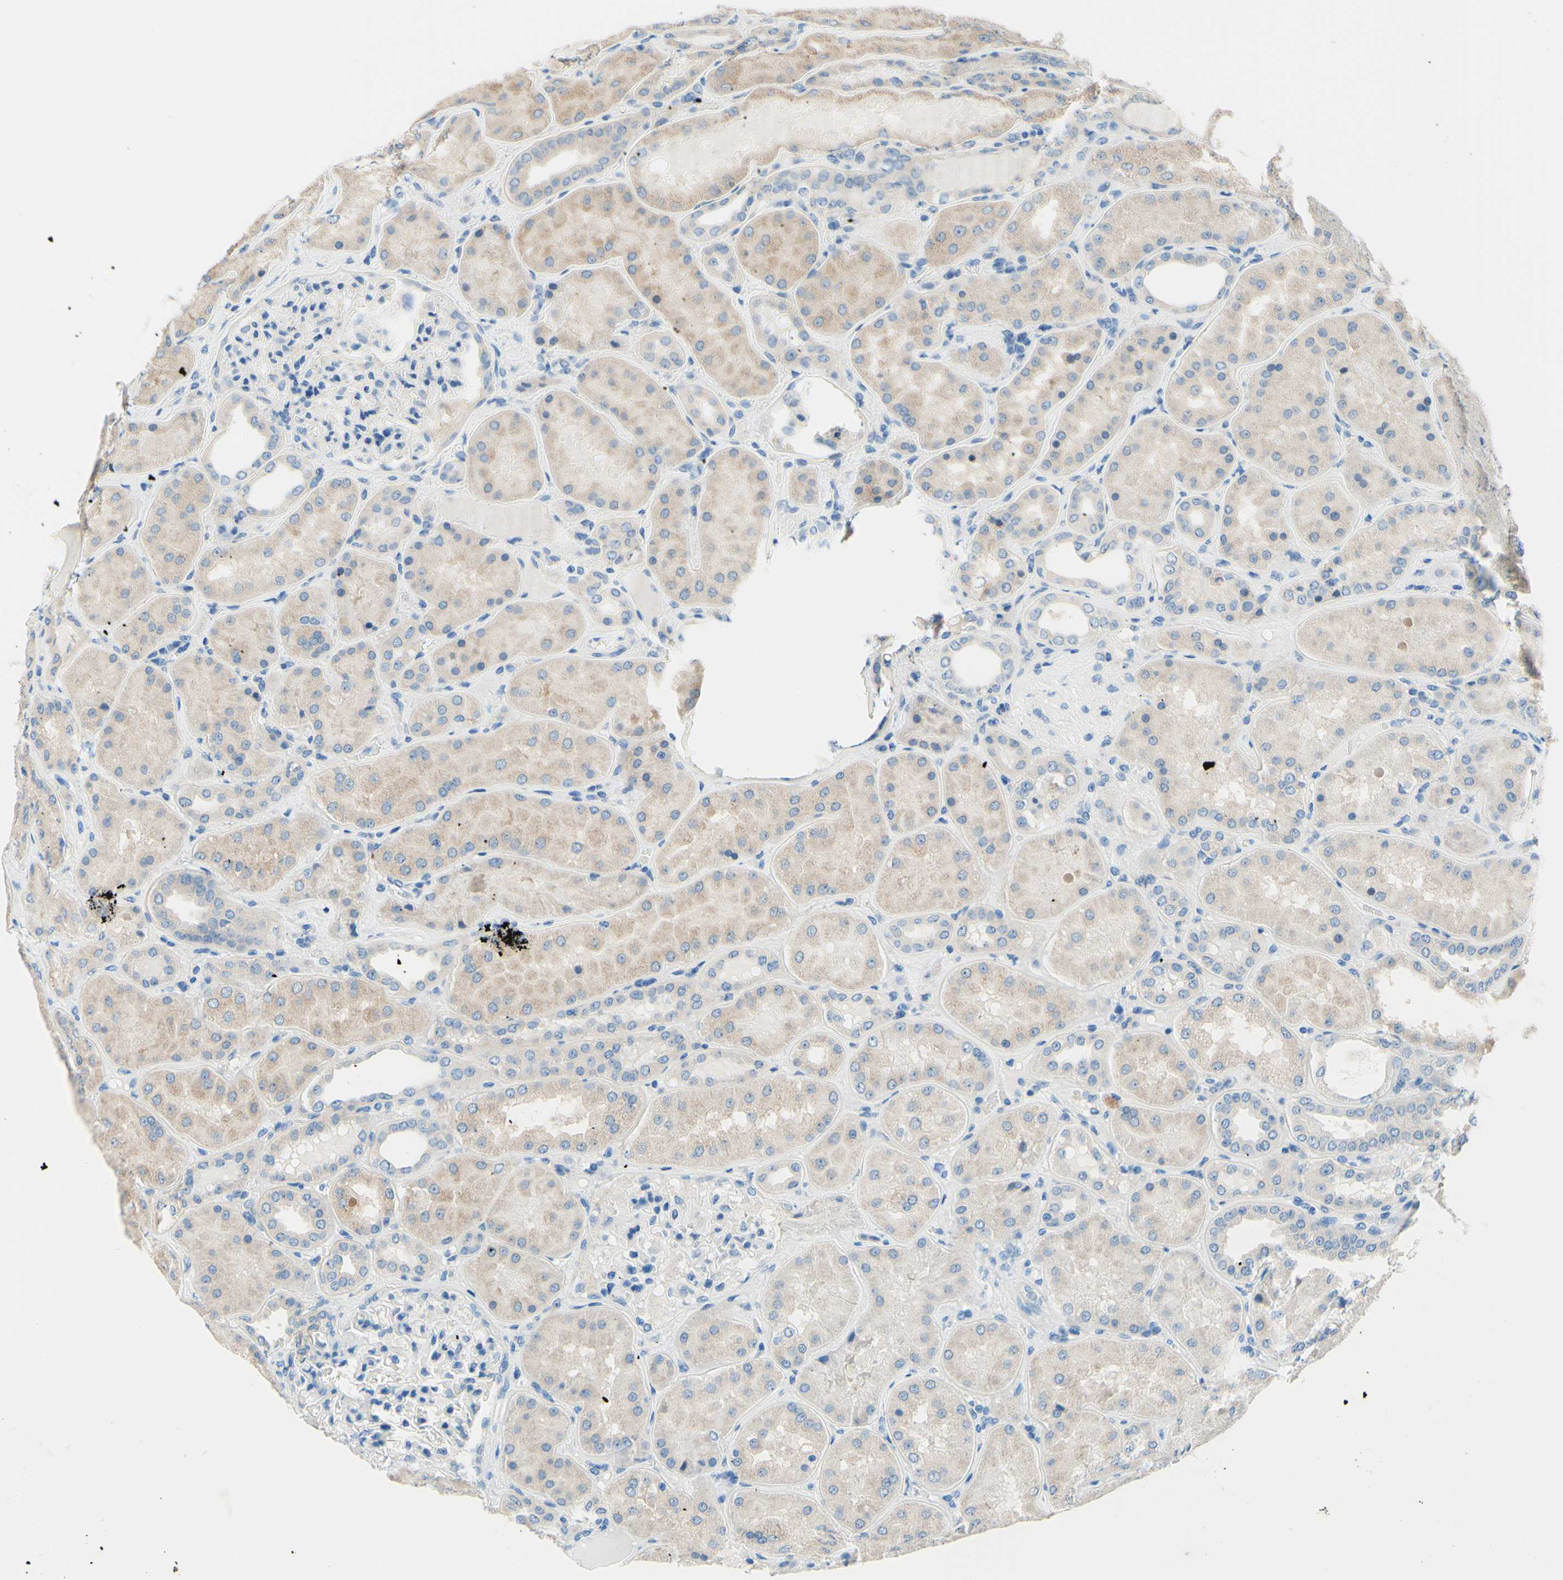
{"staining": {"intensity": "negative", "quantity": "none", "location": "none"}, "tissue": "kidney", "cell_type": "Cells in glomeruli", "image_type": "normal", "snomed": [{"axis": "morphology", "description": "Normal tissue, NOS"}, {"axis": "topography", "description": "Kidney"}], "caption": "The micrograph demonstrates no staining of cells in glomeruli in normal kidney. (DAB (3,3'-diaminobenzidine) immunohistochemistry (IHC) visualized using brightfield microscopy, high magnification).", "gene": "PASD1", "patient": {"sex": "female", "age": 56}}